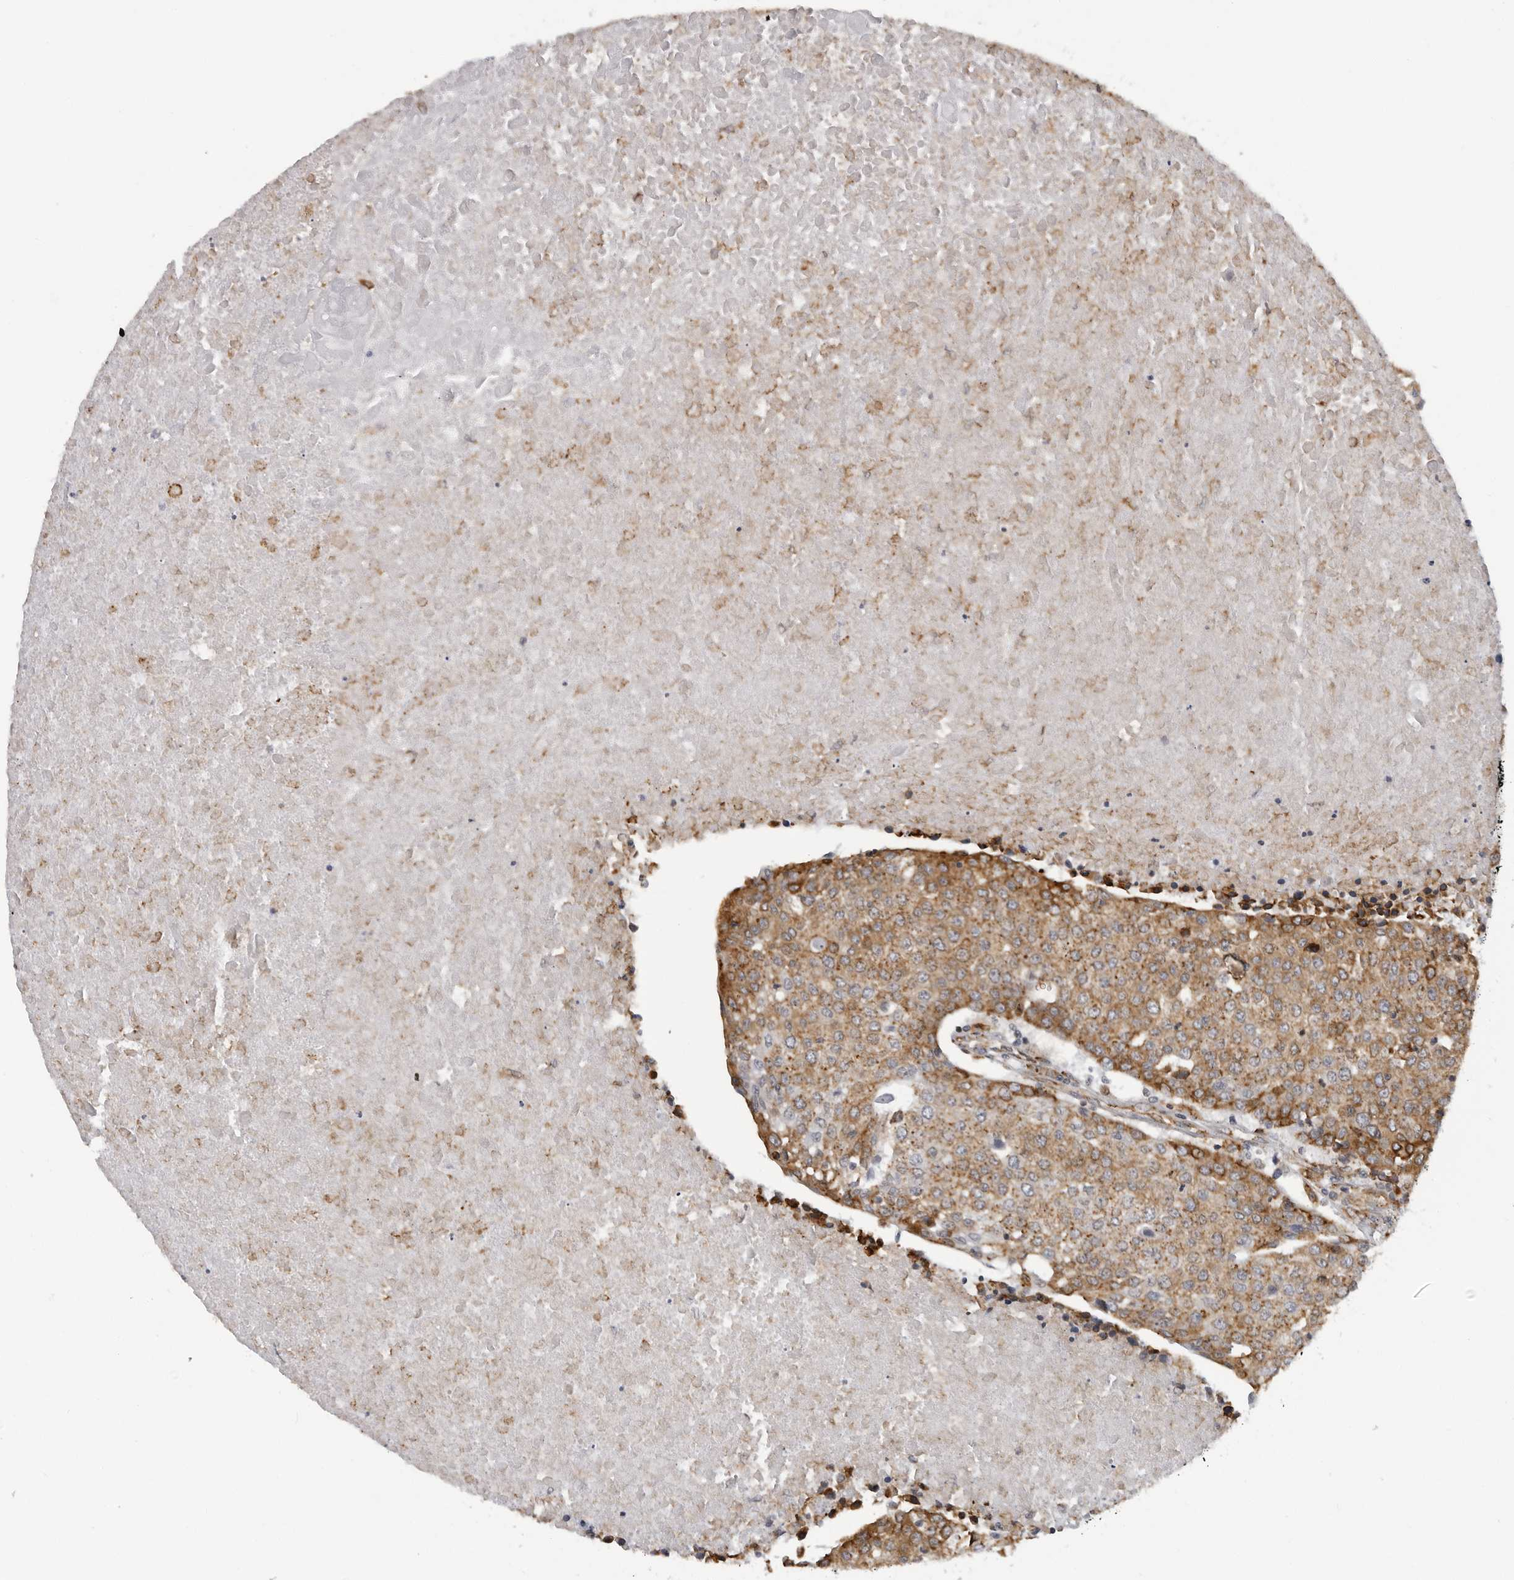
{"staining": {"intensity": "moderate", "quantity": ">75%", "location": "cytoplasmic/membranous"}, "tissue": "urothelial cancer", "cell_type": "Tumor cells", "image_type": "cancer", "snomed": [{"axis": "morphology", "description": "Urothelial carcinoma, High grade"}, {"axis": "topography", "description": "Urinary bladder"}], "caption": "An immunohistochemistry histopathology image of tumor tissue is shown. Protein staining in brown labels moderate cytoplasmic/membranous positivity in urothelial cancer within tumor cells.", "gene": "ALPK2", "patient": {"sex": "female", "age": 85}}